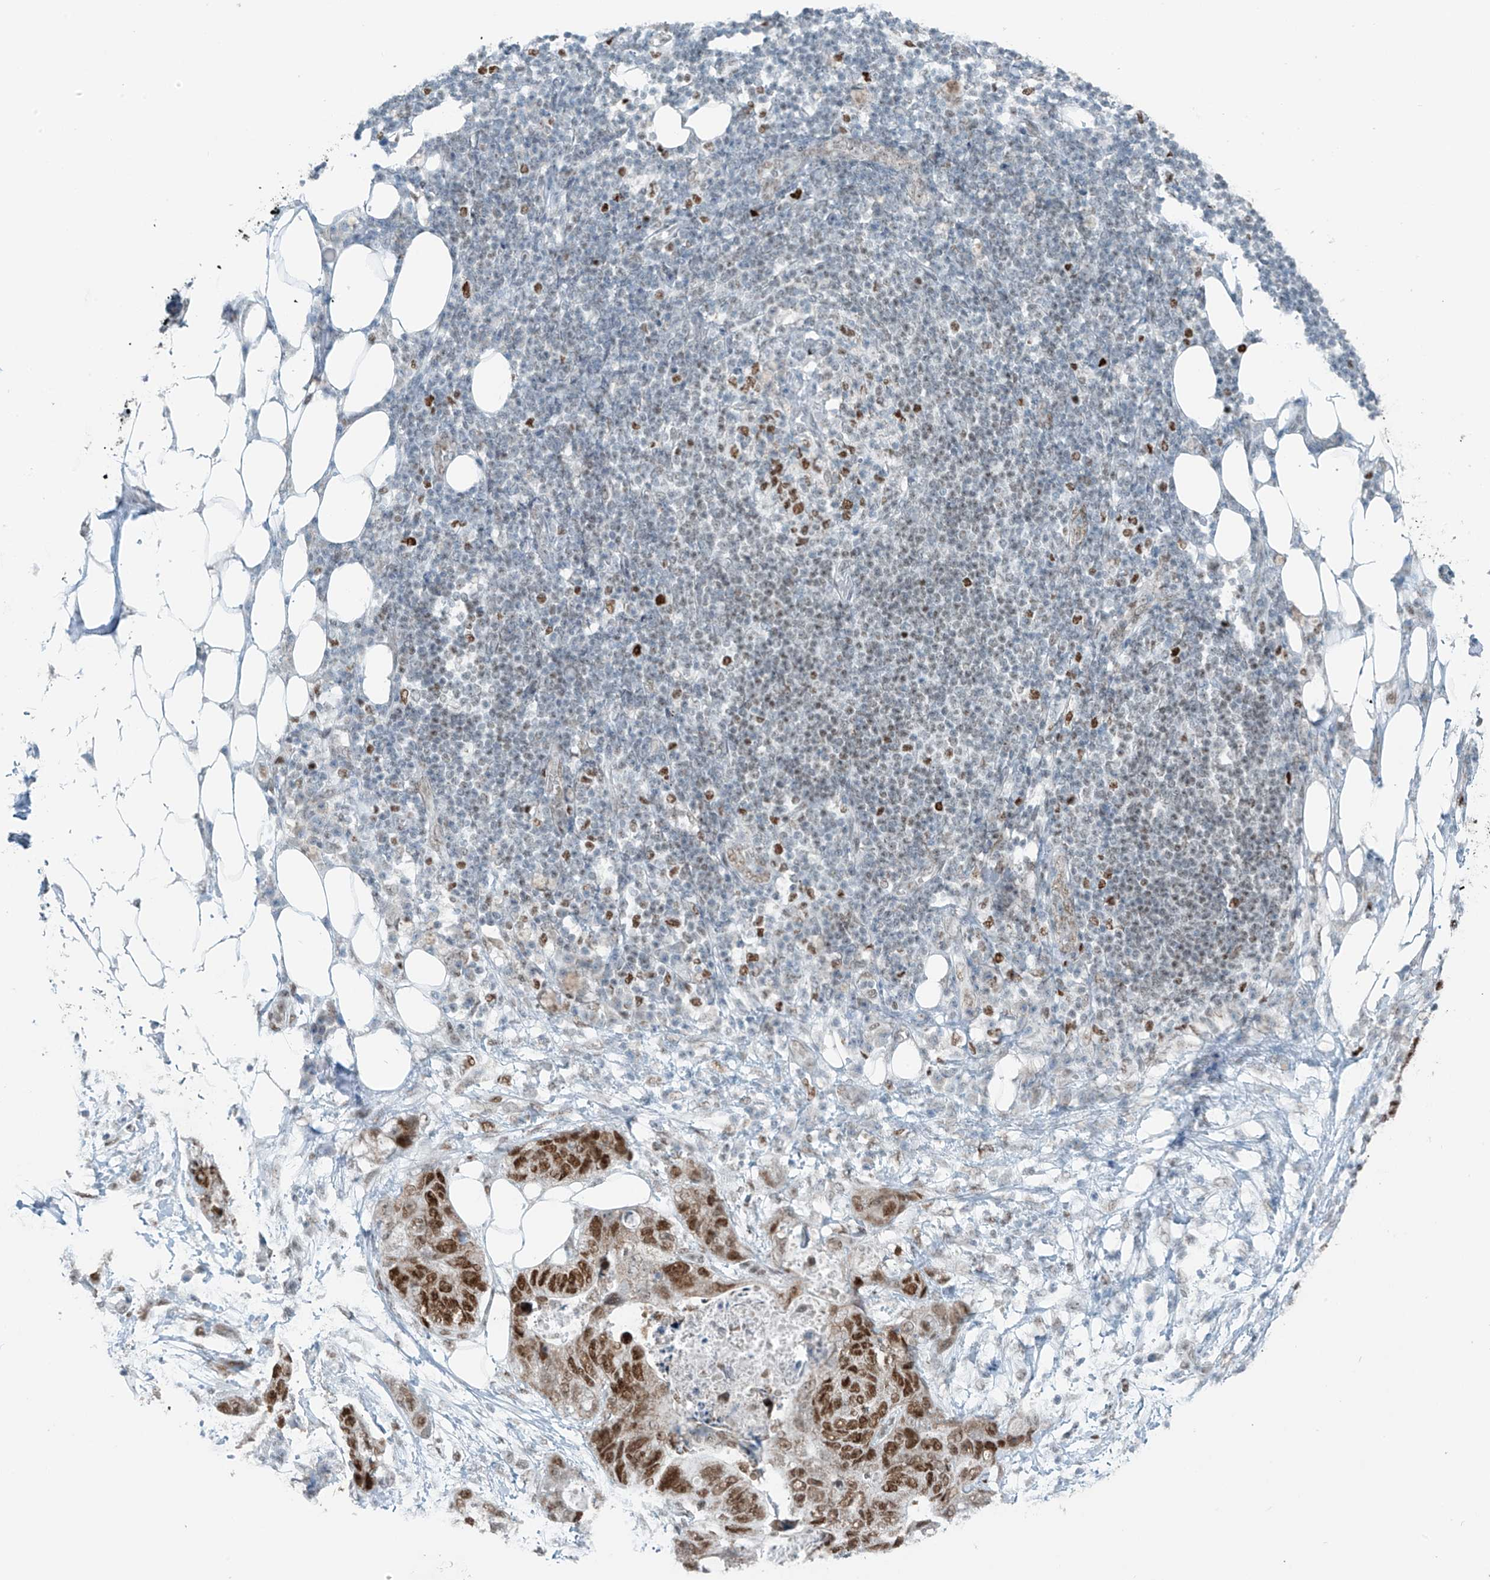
{"staining": {"intensity": "strong", "quantity": ">75%", "location": "nuclear"}, "tissue": "stomach cancer", "cell_type": "Tumor cells", "image_type": "cancer", "snomed": [{"axis": "morphology", "description": "Adenocarcinoma, NOS"}, {"axis": "topography", "description": "Stomach"}], "caption": "This photomicrograph shows IHC staining of human stomach cancer (adenocarcinoma), with high strong nuclear positivity in approximately >75% of tumor cells.", "gene": "WRNIP1", "patient": {"sex": "female", "age": 89}}